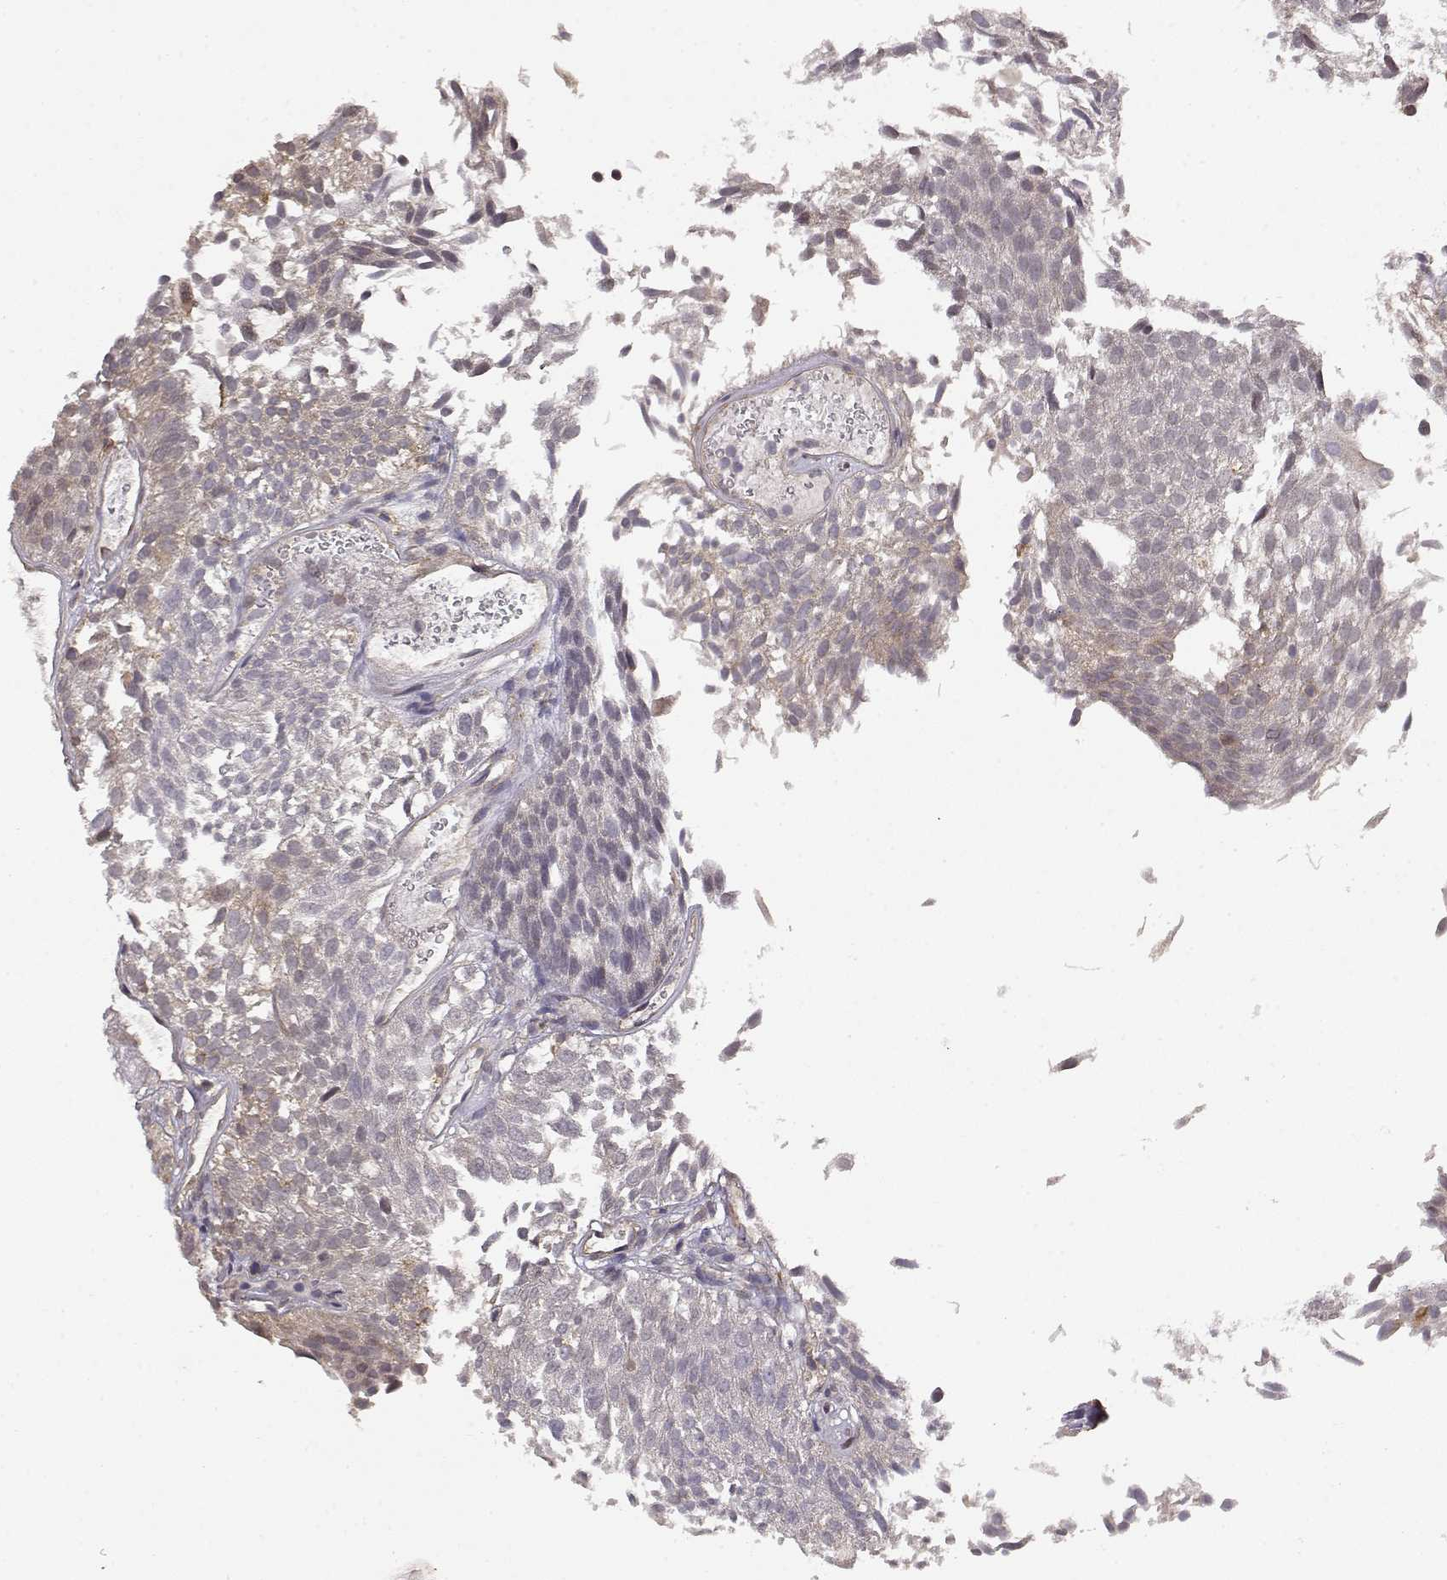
{"staining": {"intensity": "negative", "quantity": "none", "location": "none"}, "tissue": "urothelial cancer", "cell_type": "Tumor cells", "image_type": "cancer", "snomed": [{"axis": "morphology", "description": "Urothelial carcinoma, Low grade"}, {"axis": "topography", "description": "Urinary bladder"}], "caption": "Immunohistochemical staining of human urothelial cancer displays no significant expression in tumor cells.", "gene": "IFITM1", "patient": {"sex": "male", "age": 52}}